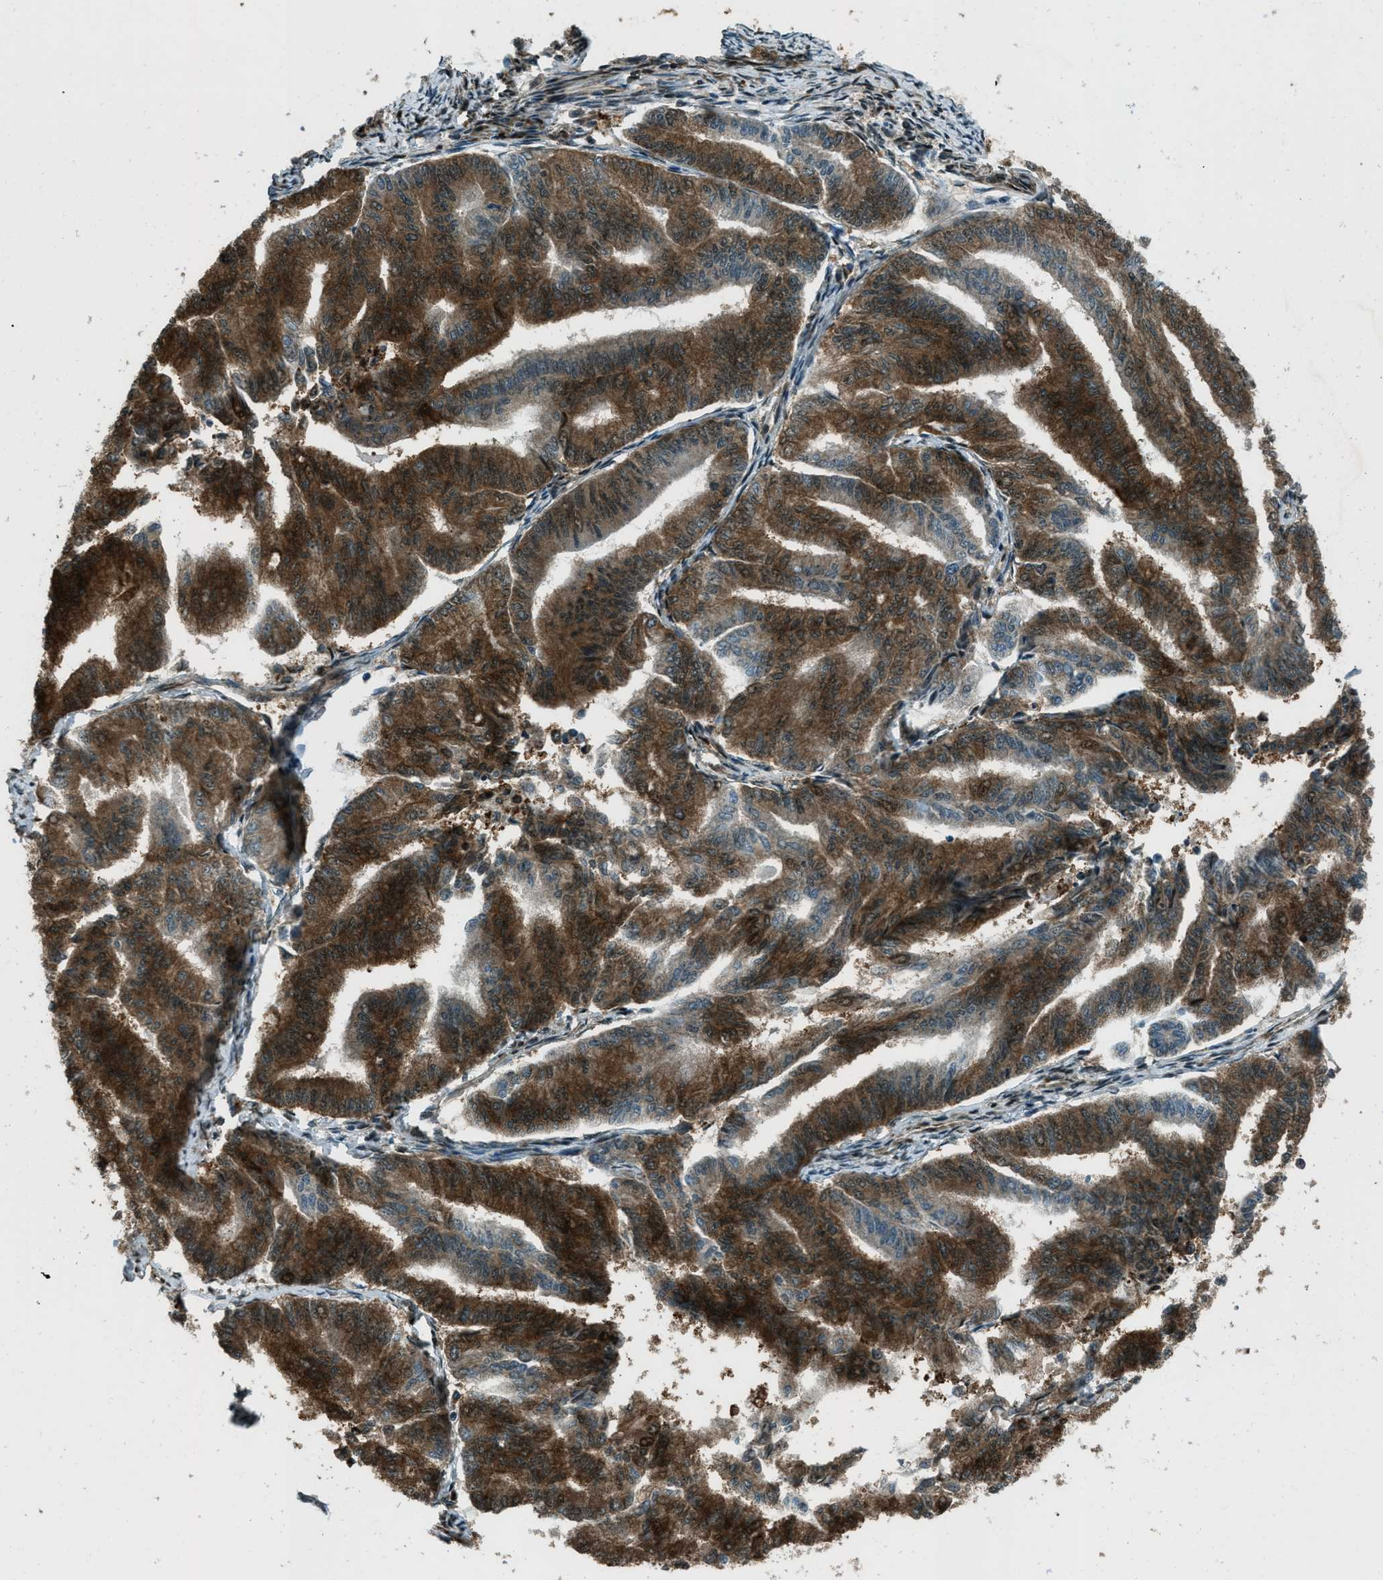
{"staining": {"intensity": "strong", "quantity": ">75%", "location": "cytoplasmic/membranous,nuclear"}, "tissue": "endometrial cancer", "cell_type": "Tumor cells", "image_type": "cancer", "snomed": [{"axis": "morphology", "description": "Adenocarcinoma, NOS"}, {"axis": "topography", "description": "Endometrium"}], "caption": "This is a histology image of immunohistochemistry staining of endometrial adenocarcinoma, which shows strong positivity in the cytoplasmic/membranous and nuclear of tumor cells.", "gene": "TARDBP", "patient": {"sex": "female", "age": 79}}